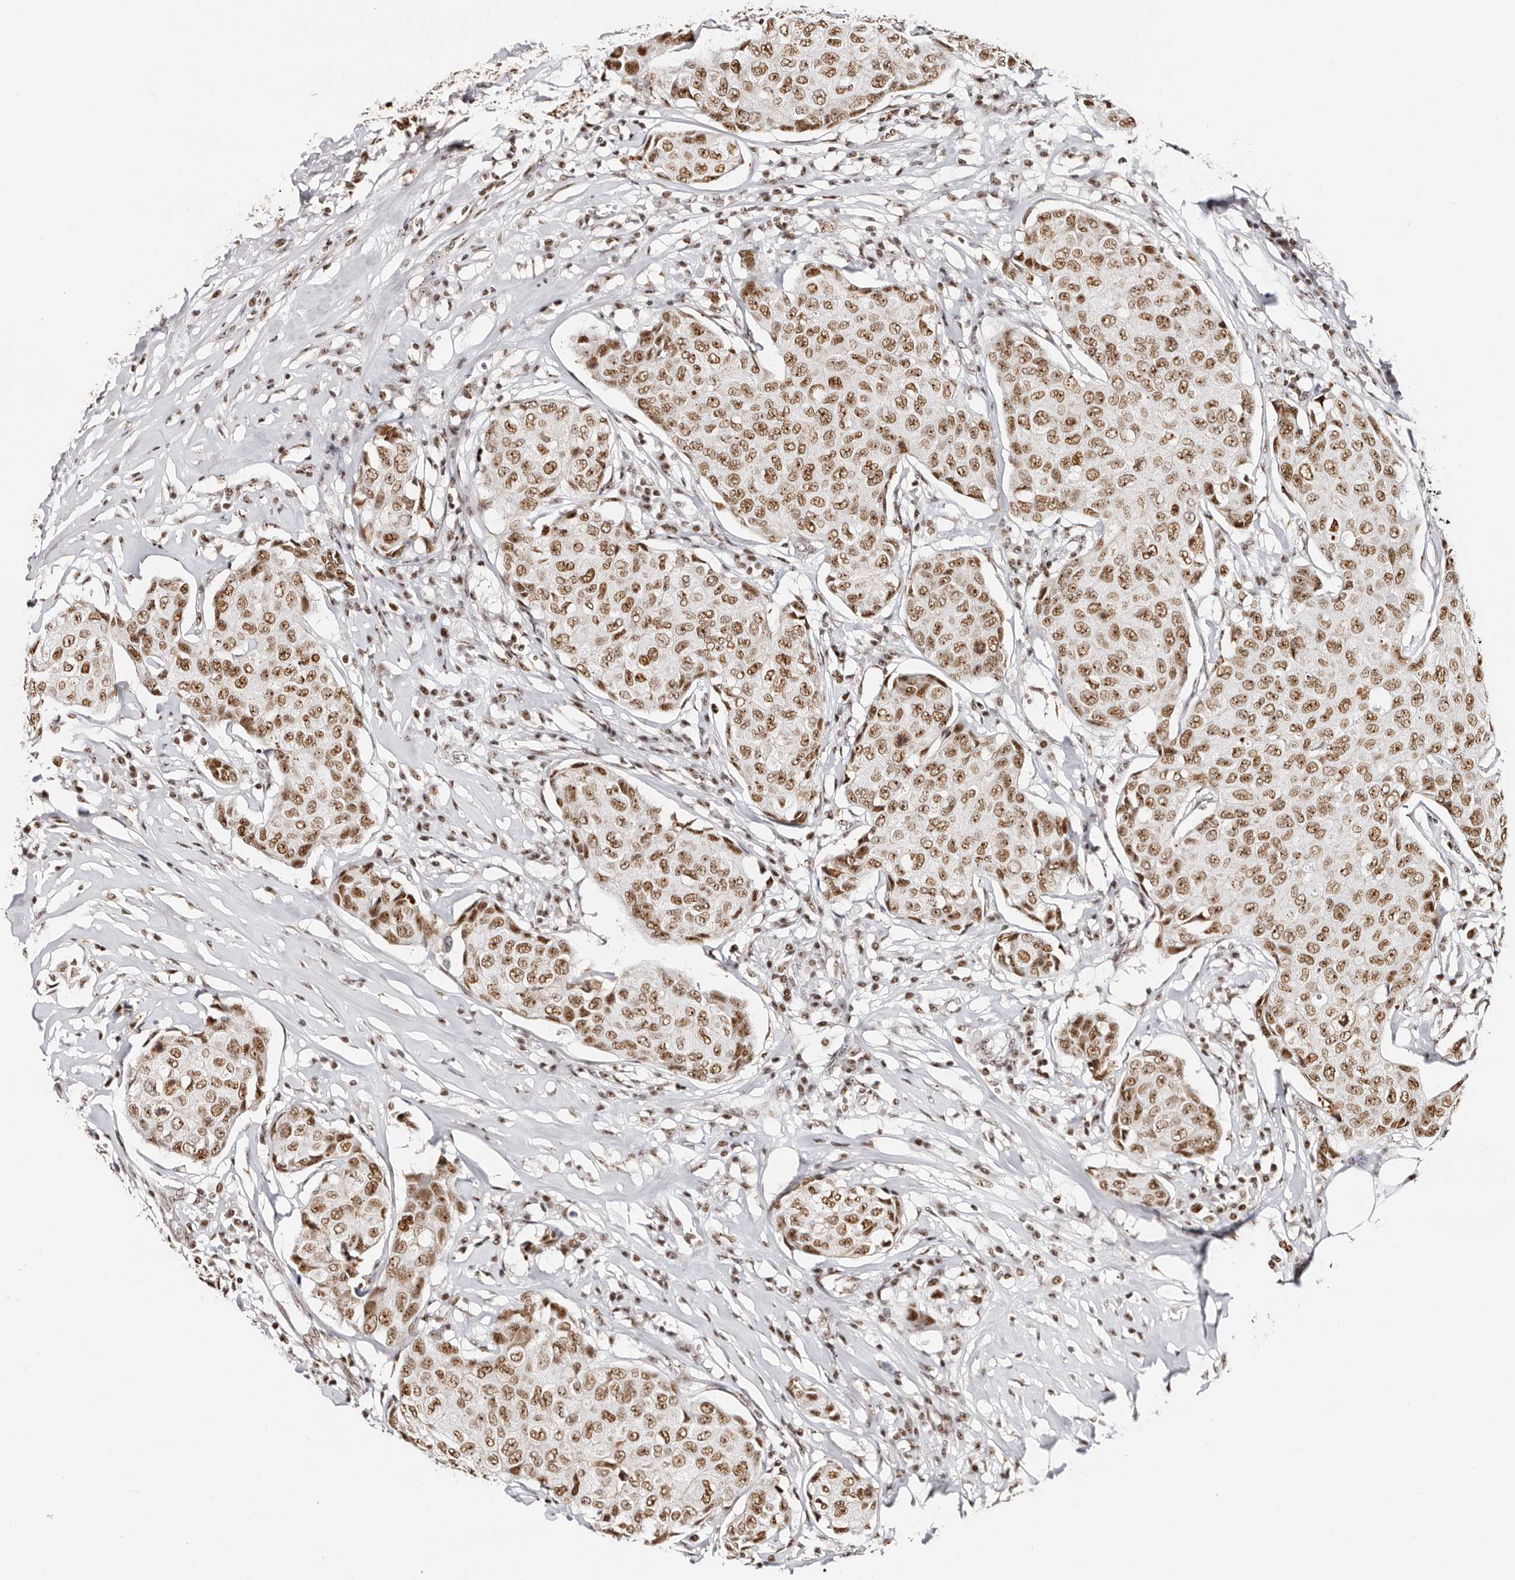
{"staining": {"intensity": "moderate", "quantity": ">75%", "location": "nuclear"}, "tissue": "breast cancer", "cell_type": "Tumor cells", "image_type": "cancer", "snomed": [{"axis": "morphology", "description": "Duct carcinoma"}, {"axis": "topography", "description": "Breast"}], "caption": "An immunohistochemistry (IHC) photomicrograph of neoplastic tissue is shown. Protein staining in brown labels moderate nuclear positivity in breast cancer (invasive ductal carcinoma) within tumor cells. (DAB IHC with brightfield microscopy, high magnification).", "gene": "IQGAP3", "patient": {"sex": "female", "age": 80}}